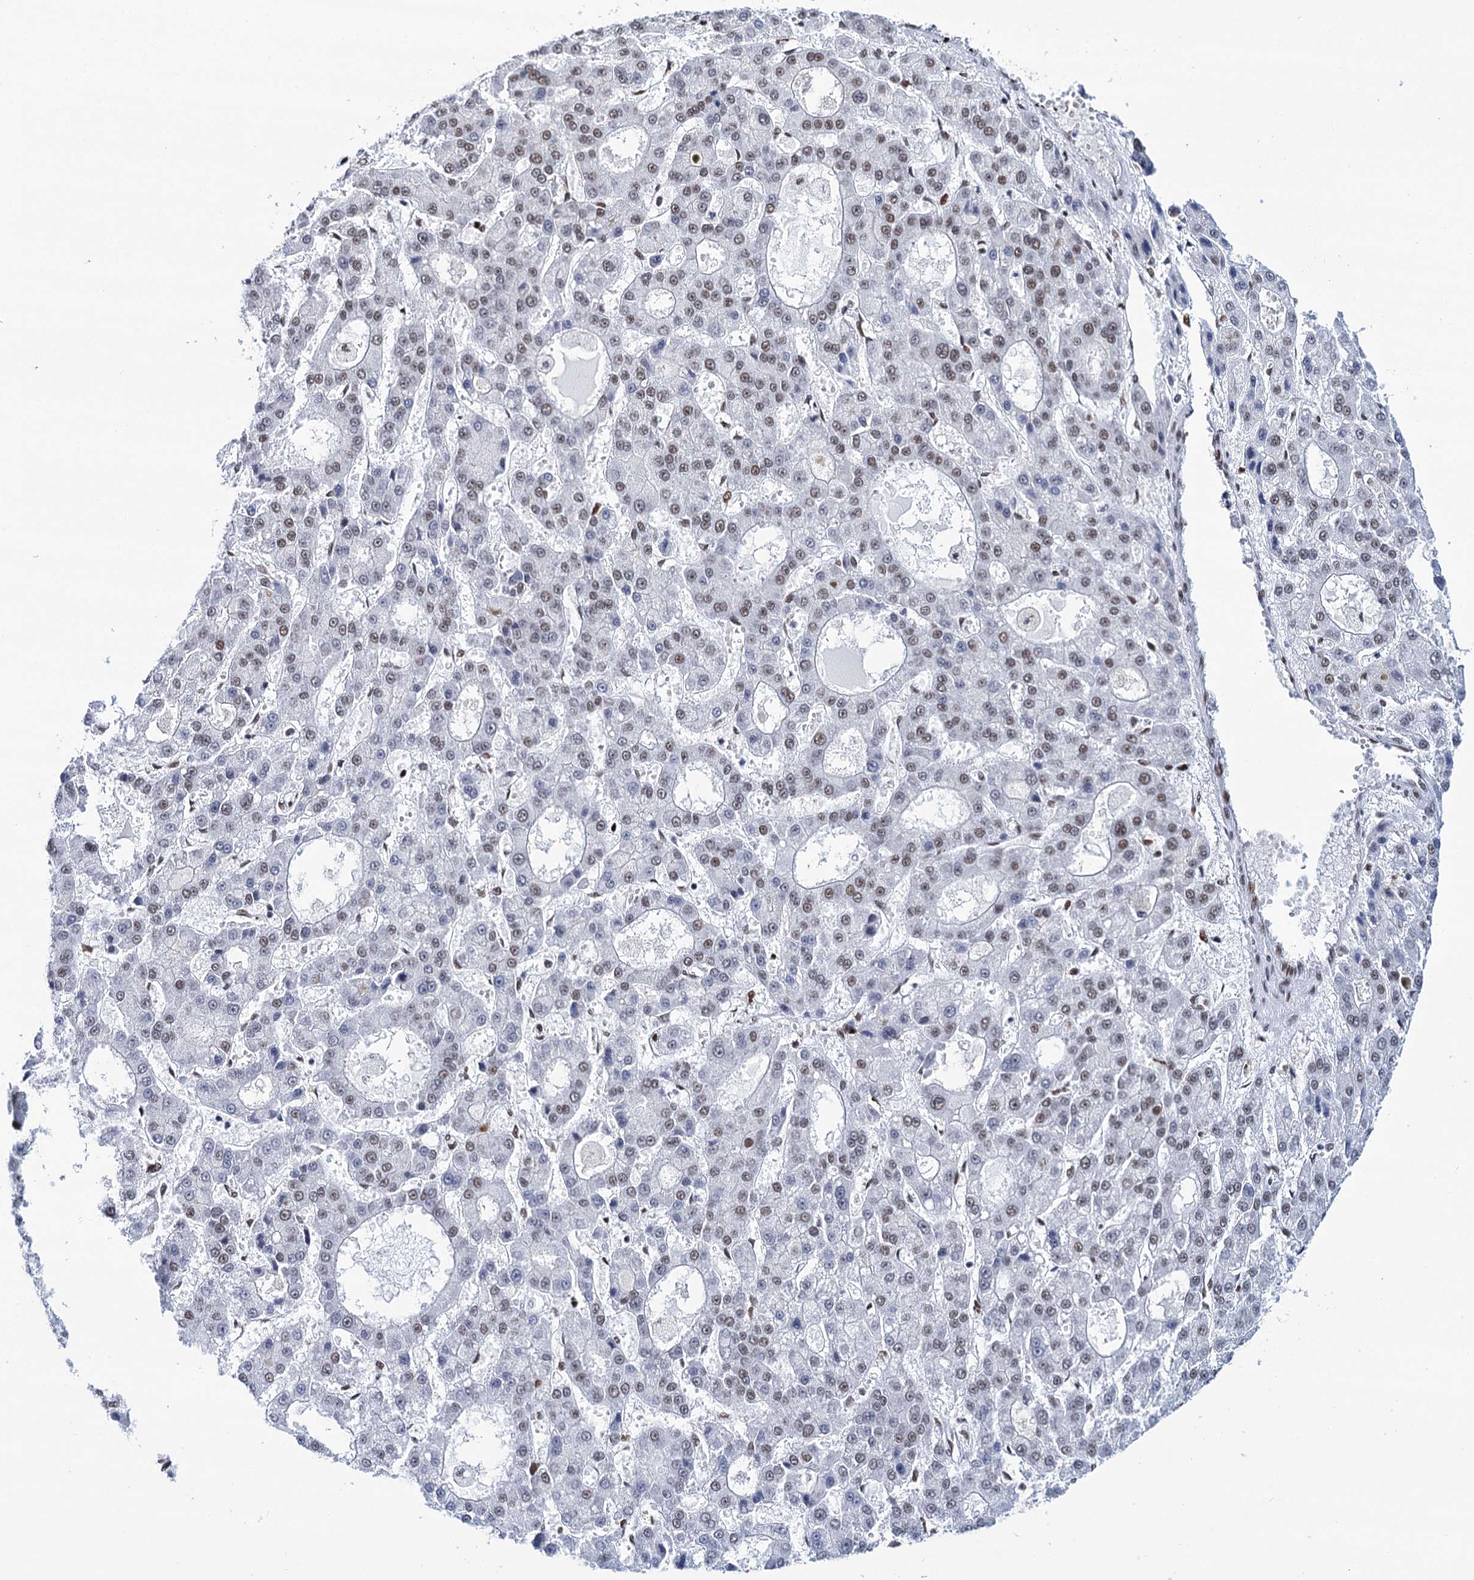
{"staining": {"intensity": "weak", "quantity": "25%-75%", "location": "nuclear"}, "tissue": "liver cancer", "cell_type": "Tumor cells", "image_type": "cancer", "snomed": [{"axis": "morphology", "description": "Carcinoma, Hepatocellular, NOS"}, {"axis": "topography", "description": "Liver"}], "caption": "The image reveals a brown stain indicating the presence of a protein in the nuclear of tumor cells in liver cancer (hepatocellular carcinoma). The staining was performed using DAB to visualize the protein expression in brown, while the nuclei were stained in blue with hematoxylin (Magnification: 20x).", "gene": "MATR3", "patient": {"sex": "male", "age": 70}}